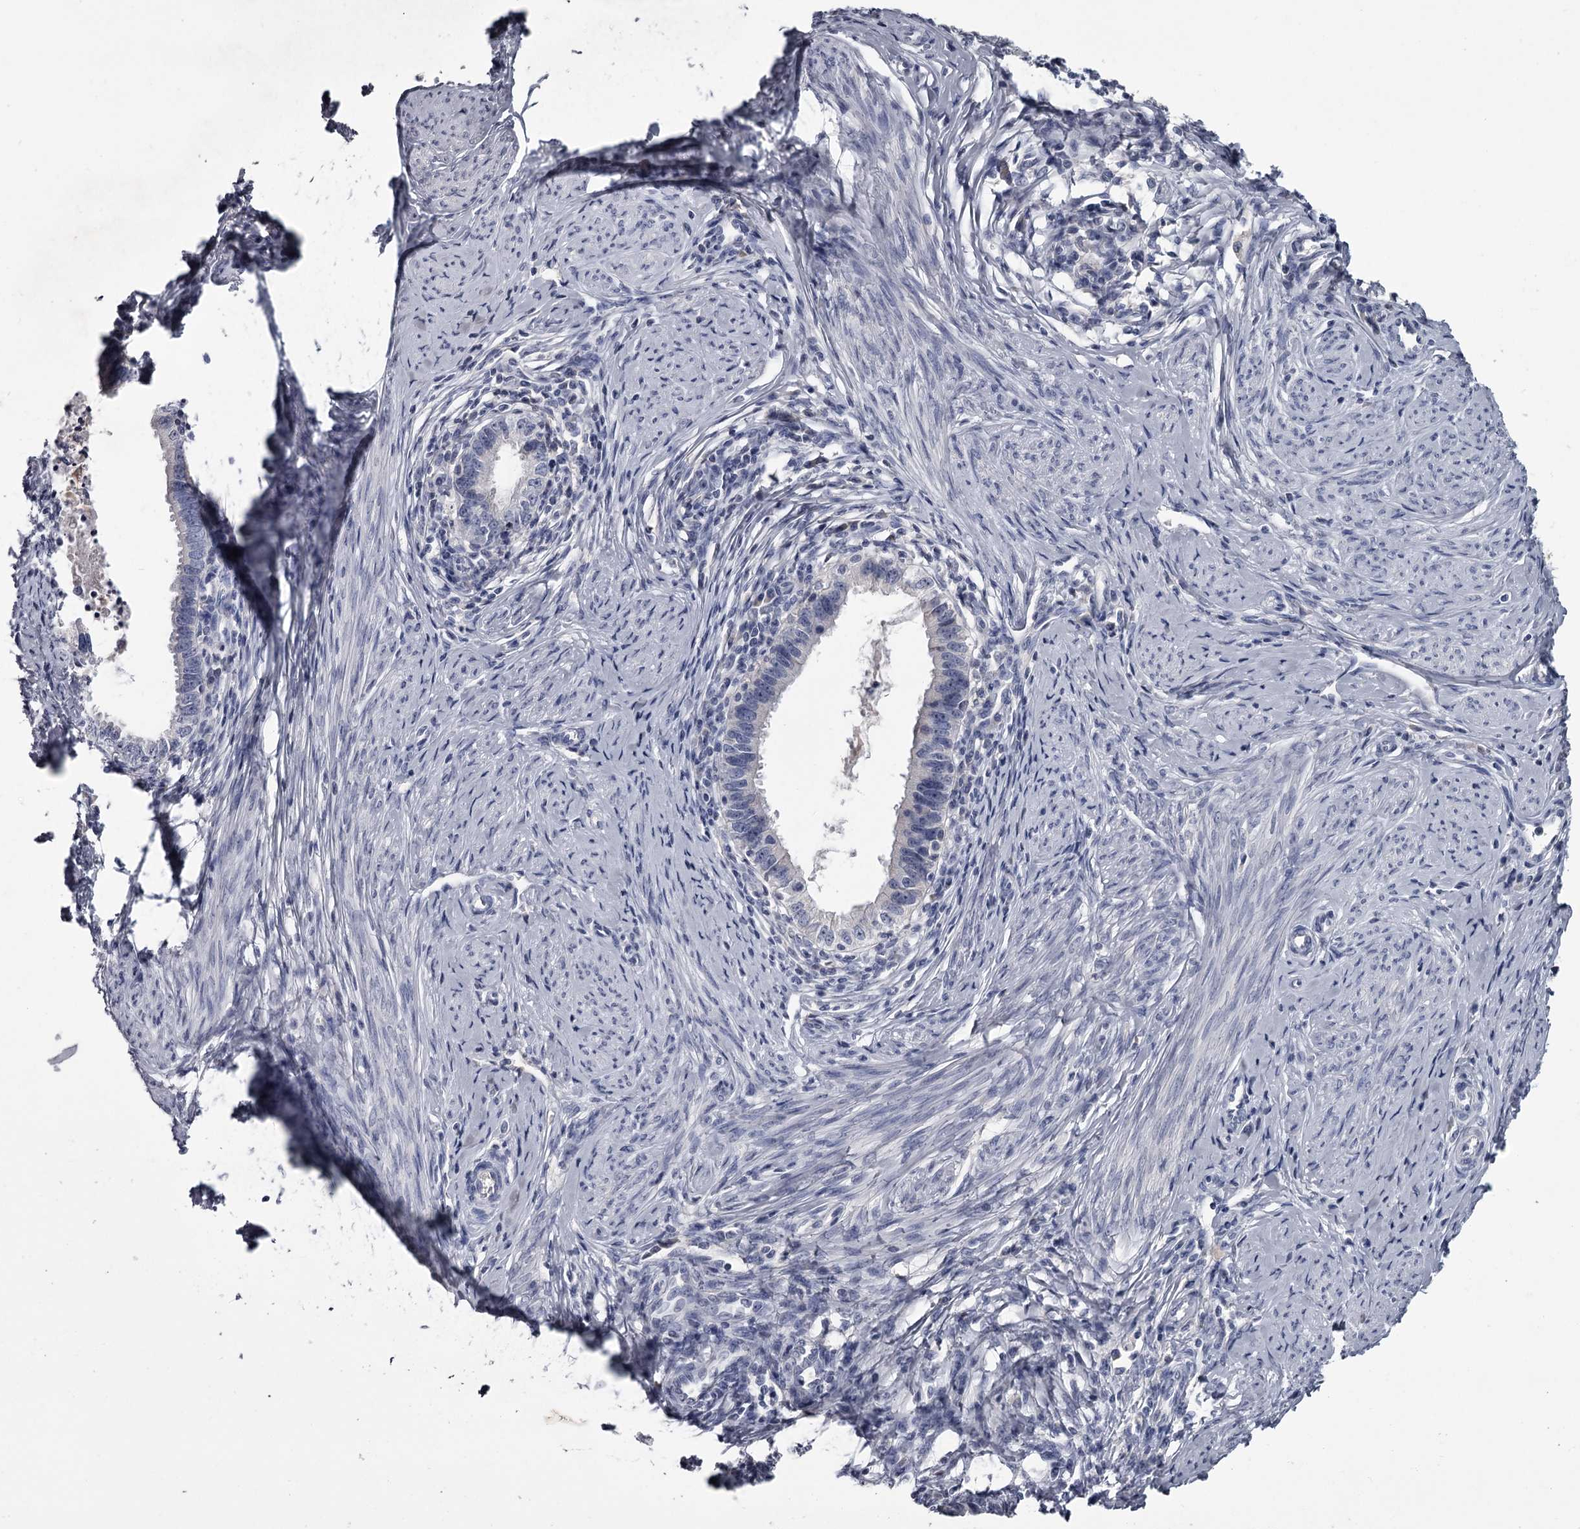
{"staining": {"intensity": "negative", "quantity": "none", "location": "none"}, "tissue": "cervical cancer", "cell_type": "Tumor cells", "image_type": "cancer", "snomed": [{"axis": "morphology", "description": "Adenocarcinoma, NOS"}, {"axis": "topography", "description": "Cervix"}], "caption": "High power microscopy photomicrograph of an immunohistochemistry micrograph of cervical cancer, revealing no significant positivity in tumor cells.", "gene": "DAO", "patient": {"sex": "female", "age": 36}}